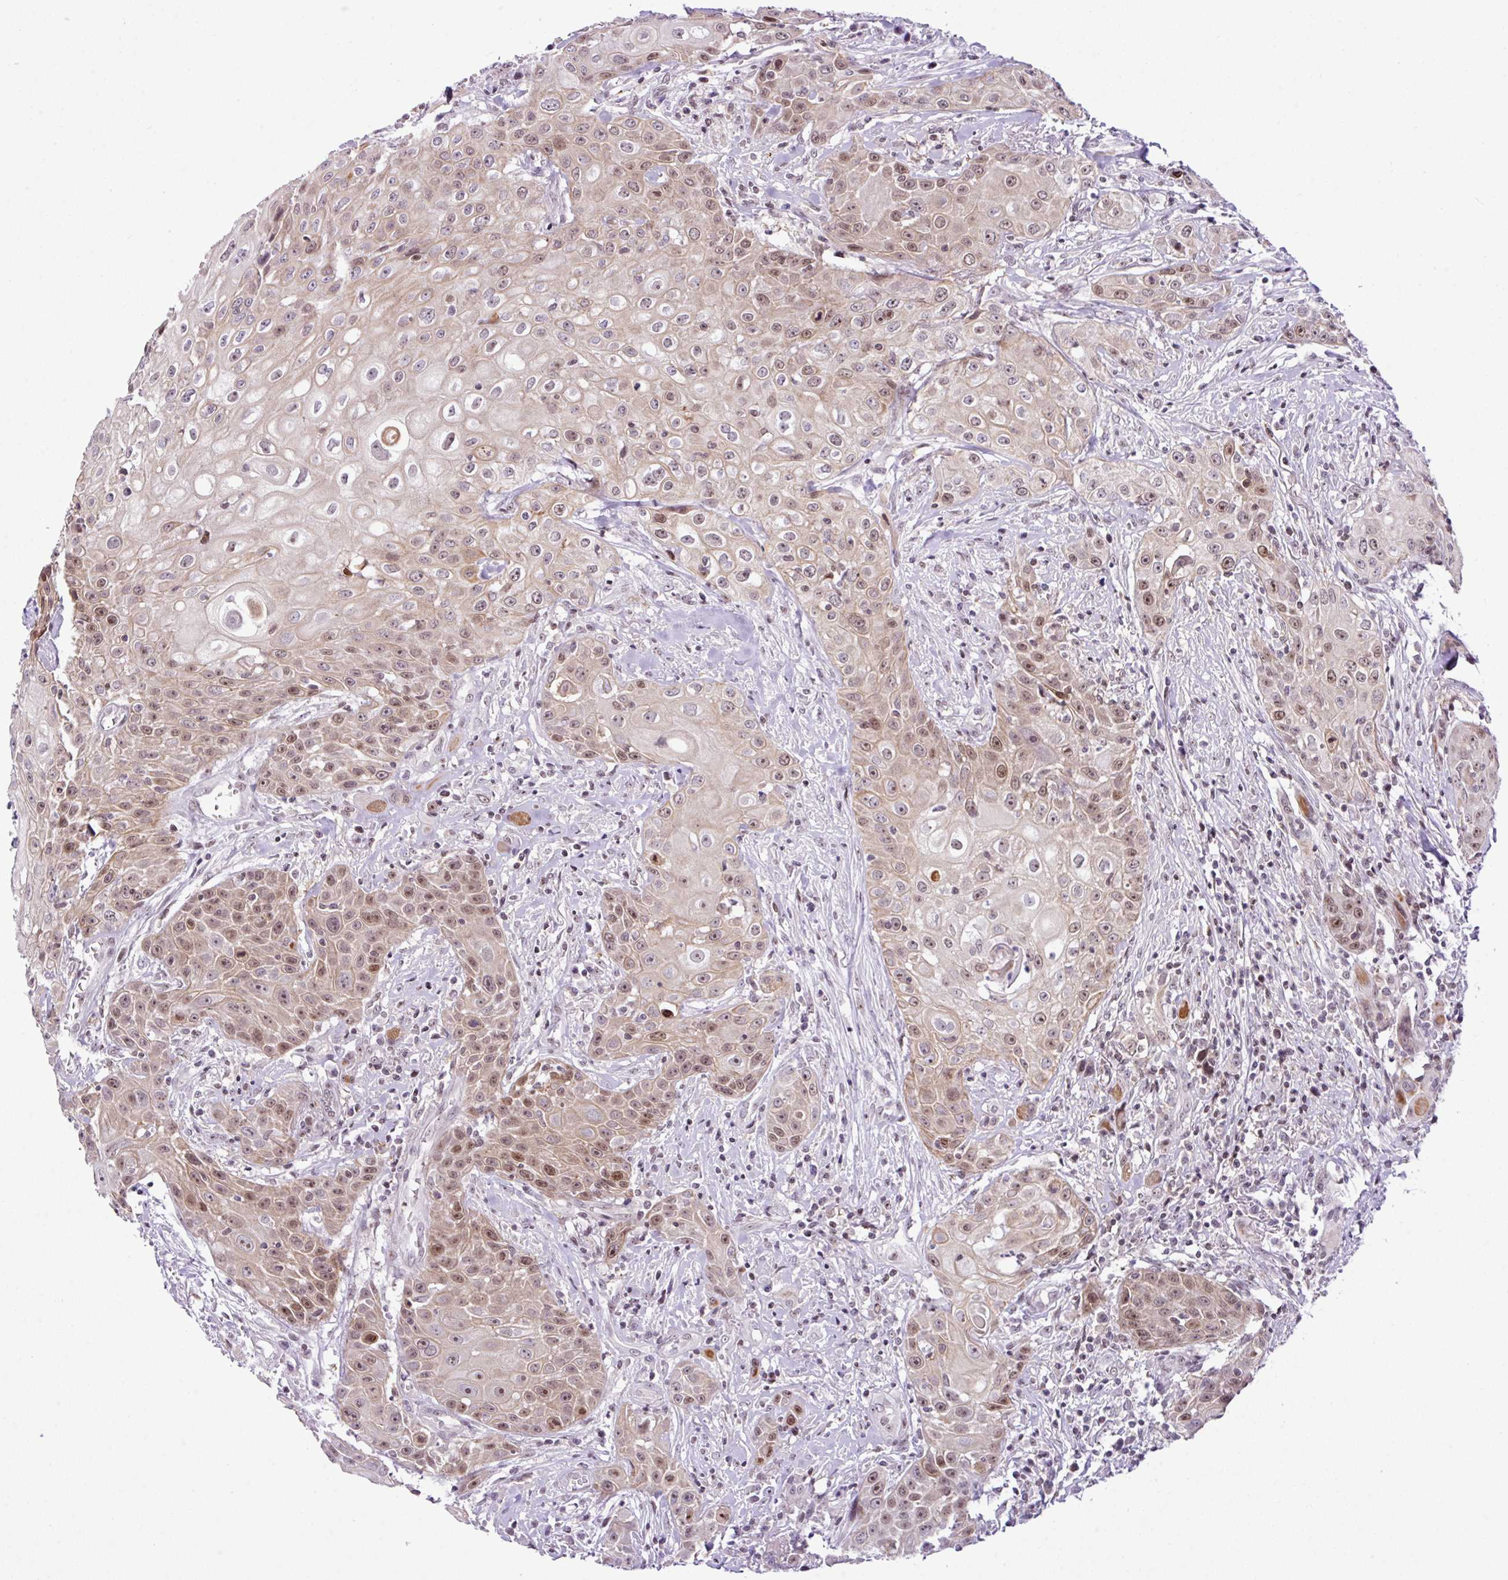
{"staining": {"intensity": "moderate", "quantity": ">75%", "location": "cytoplasmic/membranous,nuclear"}, "tissue": "head and neck cancer", "cell_type": "Tumor cells", "image_type": "cancer", "snomed": [{"axis": "morphology", "description": "Squamous cell carcinoma, NOS"}, {"axis": "topography", "description": "Oral tissue"}, {"axis": "topography", "description": "Head-Neck"}], "caption": "Head and neck squamous cell carcinoma was stained to show a protein in brown. There is medium levels of moderate cytoplasmic/membranous and nuclear expression in about >75% of tumor cells.", "gene": "CCDC137", "patient": {"sex": "female", "age": 82}}